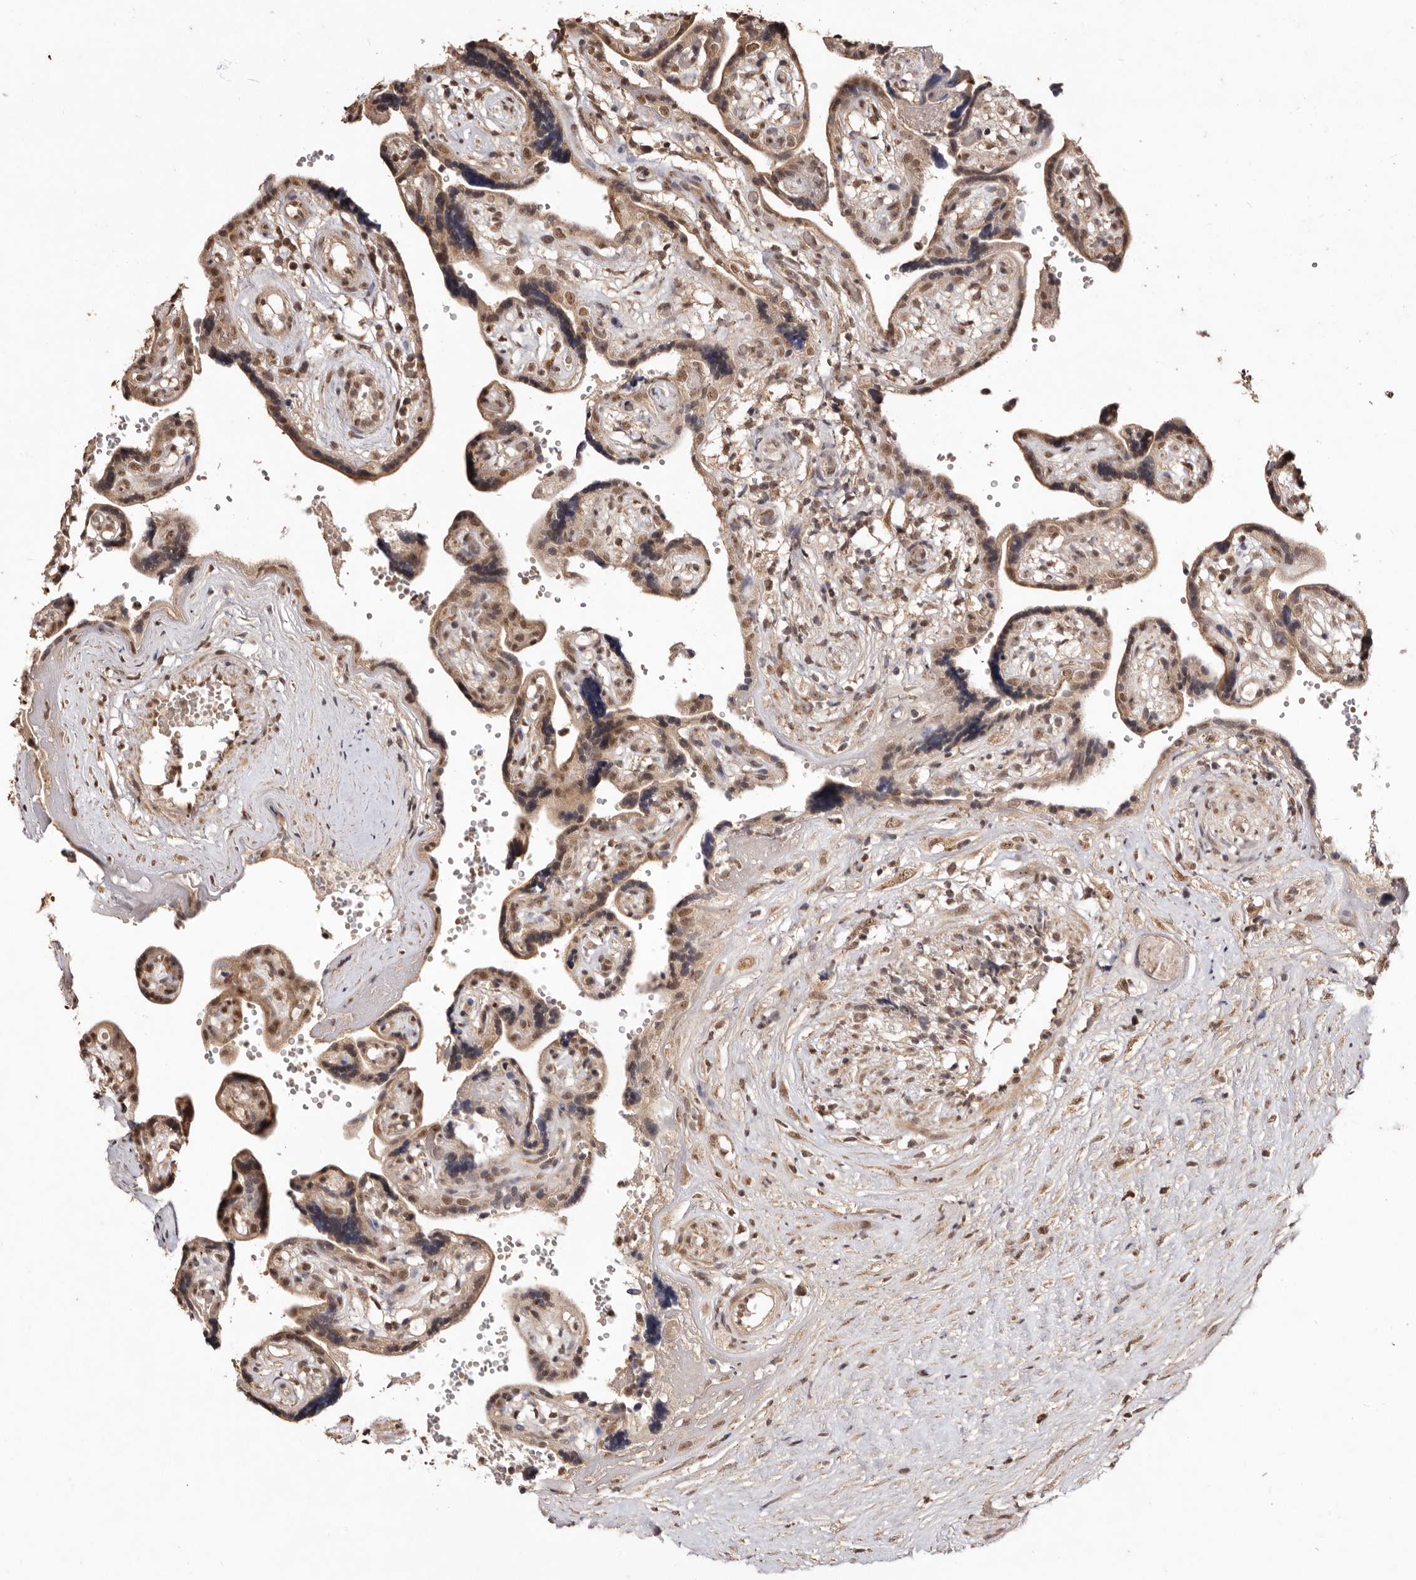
{"staining": {"intensity": "moderate", "quantity": ">75%", "location": "cytoplasmic/membranous,nuclear"}, "tissue": "placenta", "cell_type": "Decidual cells", "image_type": "normal", "snomed": [{"axis": "morphology", "description": "Normal tissue, NOS"}, {"axis": "topography", "description": "Placenta"}], "caption": "Benign placenta displays moderate cytoplasmic/membranous,nuclear expression in approximately >75% of decidual cells.", "gene": "NOTCH1", "patient": {"sex": "female", "age": 30}}